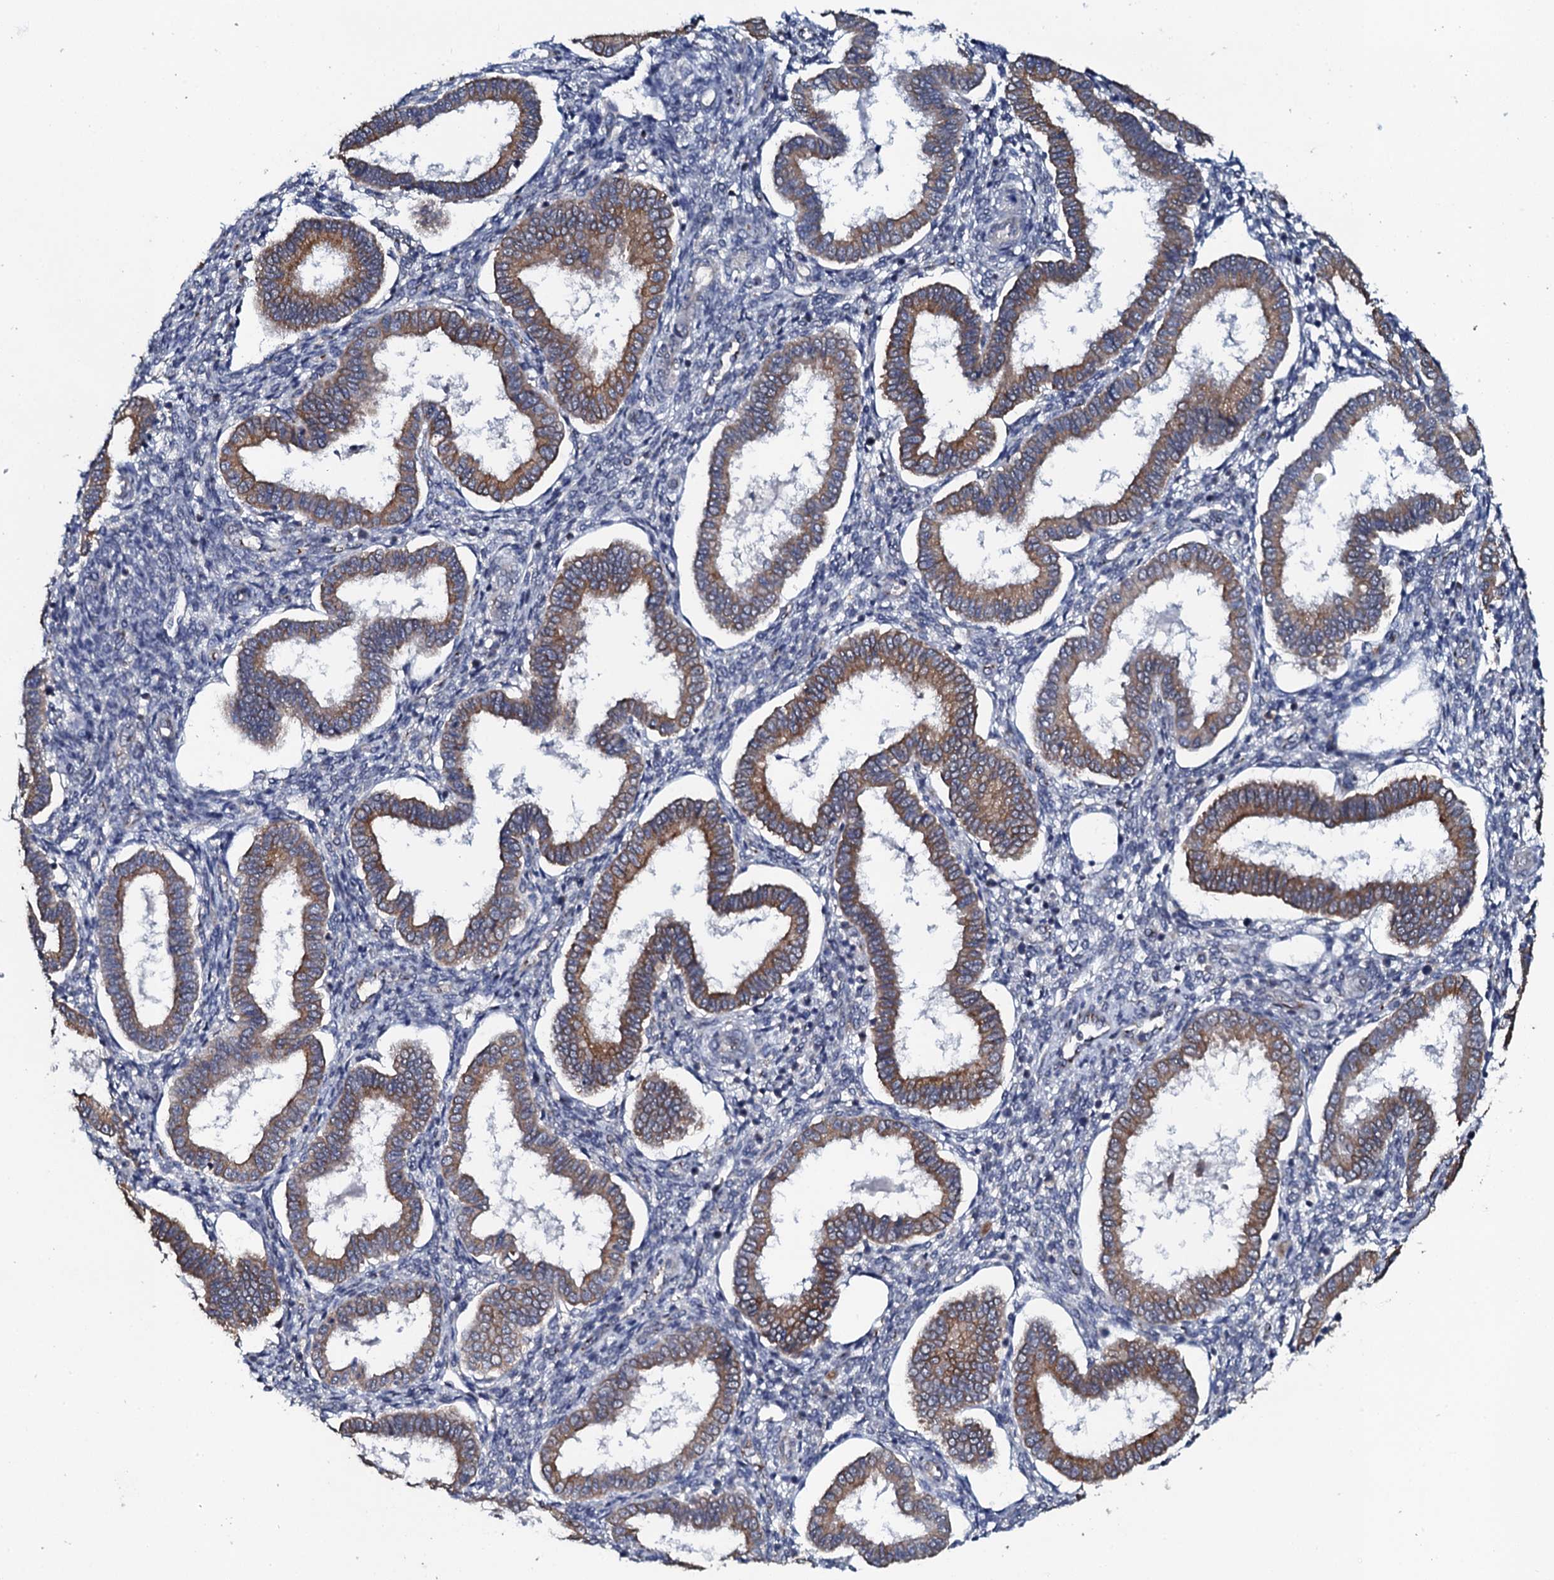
{"staining": {"intensity": "negative", "quantity": "none", "location": "none"}, "tissue": "endometrium", "cell_type": "Cells in endometrial stroma", "image_type": "normal", "snomed": [{"axis": "morphology", "description": "Normal tissue, NOS"}, {"axis": "topography", "description": "Endometrium"}], "caption": "The micrograph shows no staining of cells in endometrial stroma in normal endometrium. (Stains: DAB (3,3'-diaminobenzidine) IHC with hematoxylin counter stain, Microscopy: brightfield microscopy at high magnification).", "gene": "GLCE", "patient": {"sex": "female", "age": 24}}